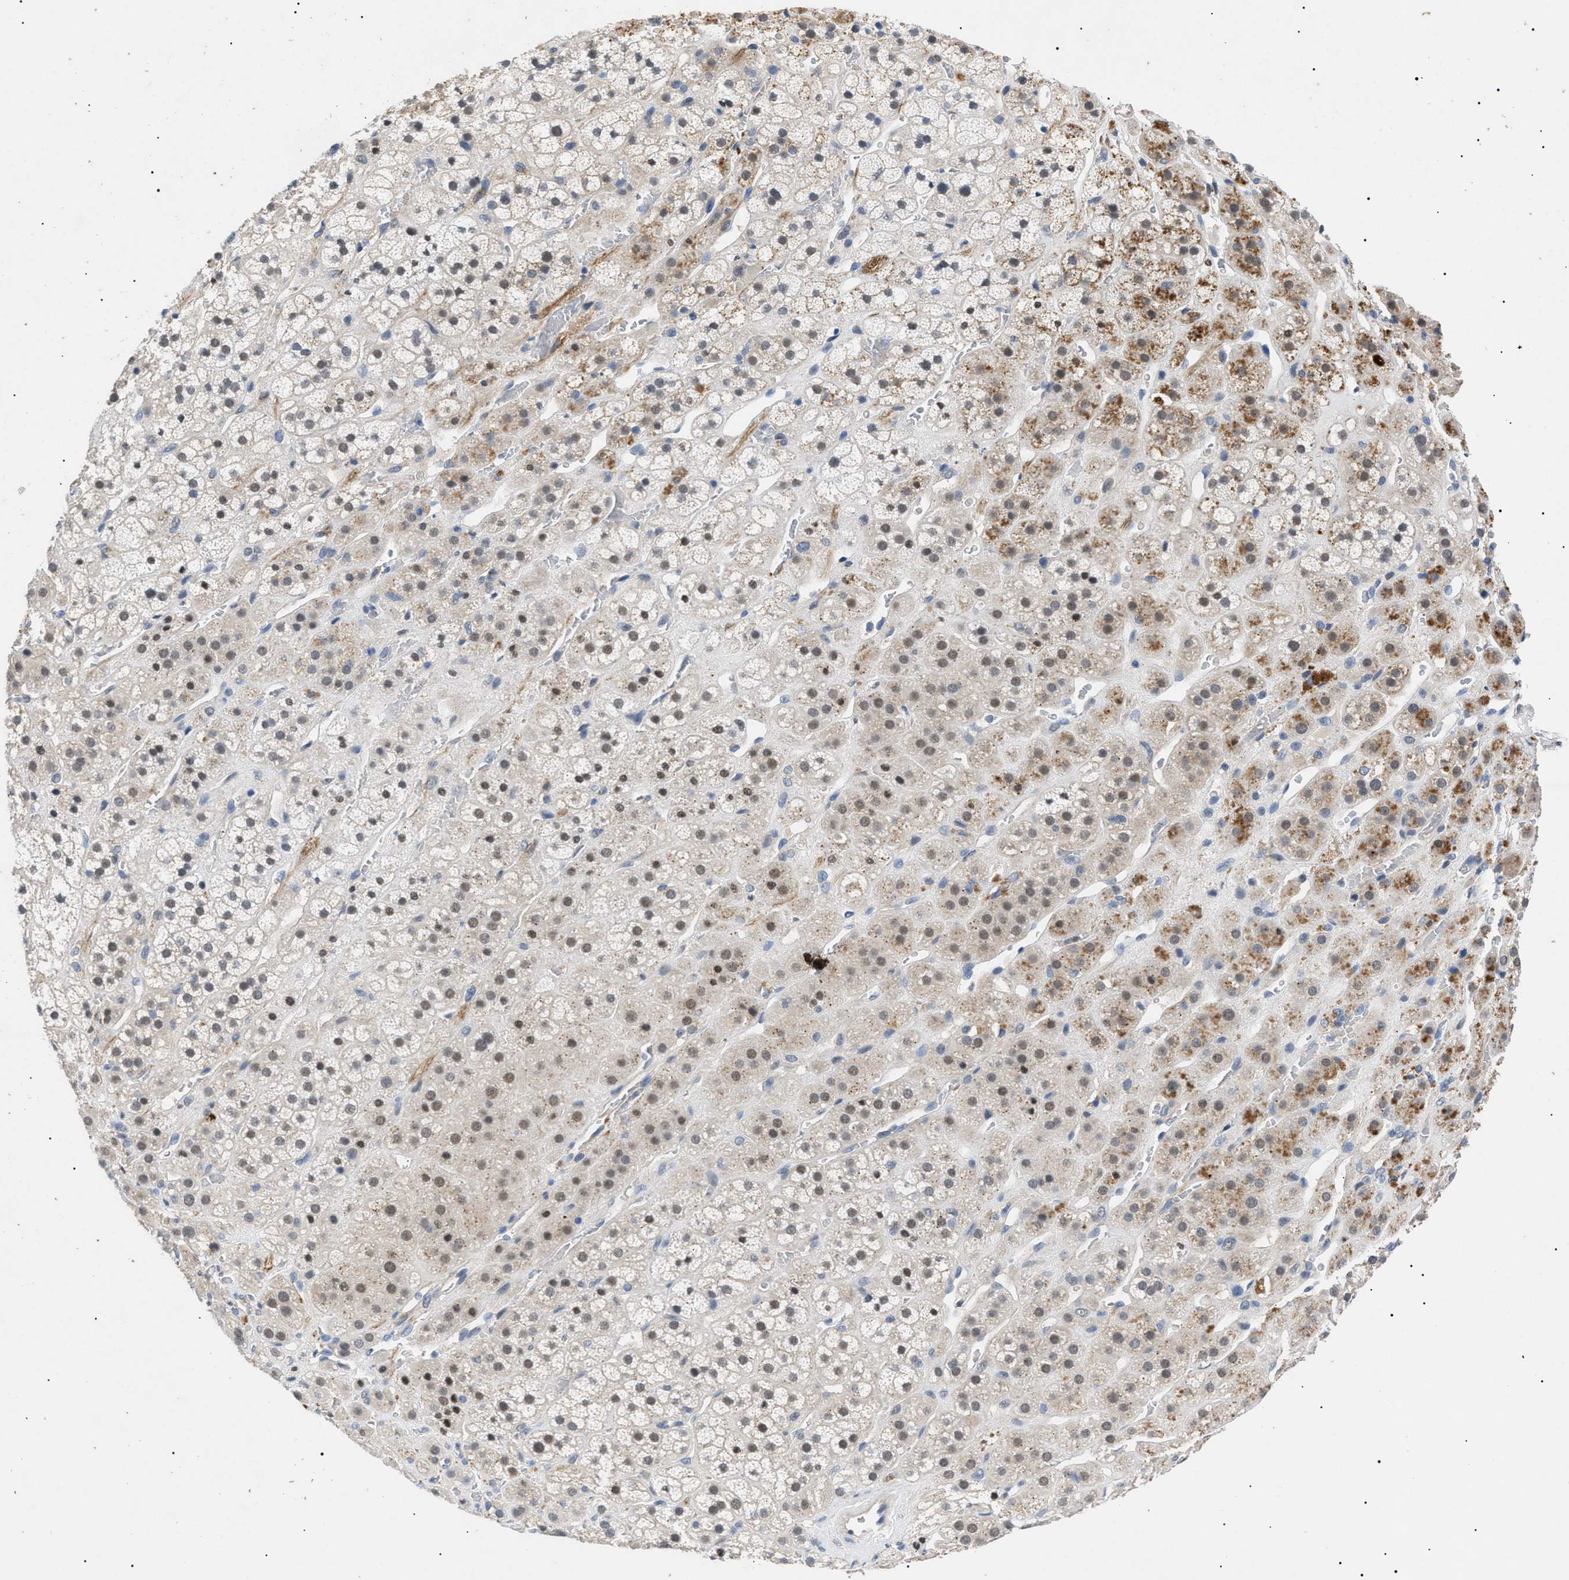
{"staining": {"intensity": "weak", "quantity": ">75%", "location": "cytoplasmic/membranous,nuclear"}, "tissue": "adrenal gland", "cell_type": "Glandular cells", "image_type": "normal", "snomed": [{"axis": "morphology", "description": "Normal tissue, NOS"}, {"axis": "topography", "description": "Adrenal gland"}], "caption": "Immunohistochemistry (DAB (3,3'-diaminobenzidine)) staining of benign human adrenal gland shows weak cytoplasmic/membranous,nuclear protein positivity in approximately >75% of glandular cells.", "gene": "CRCP", "patient": {"sex": "male", "age": 56}}